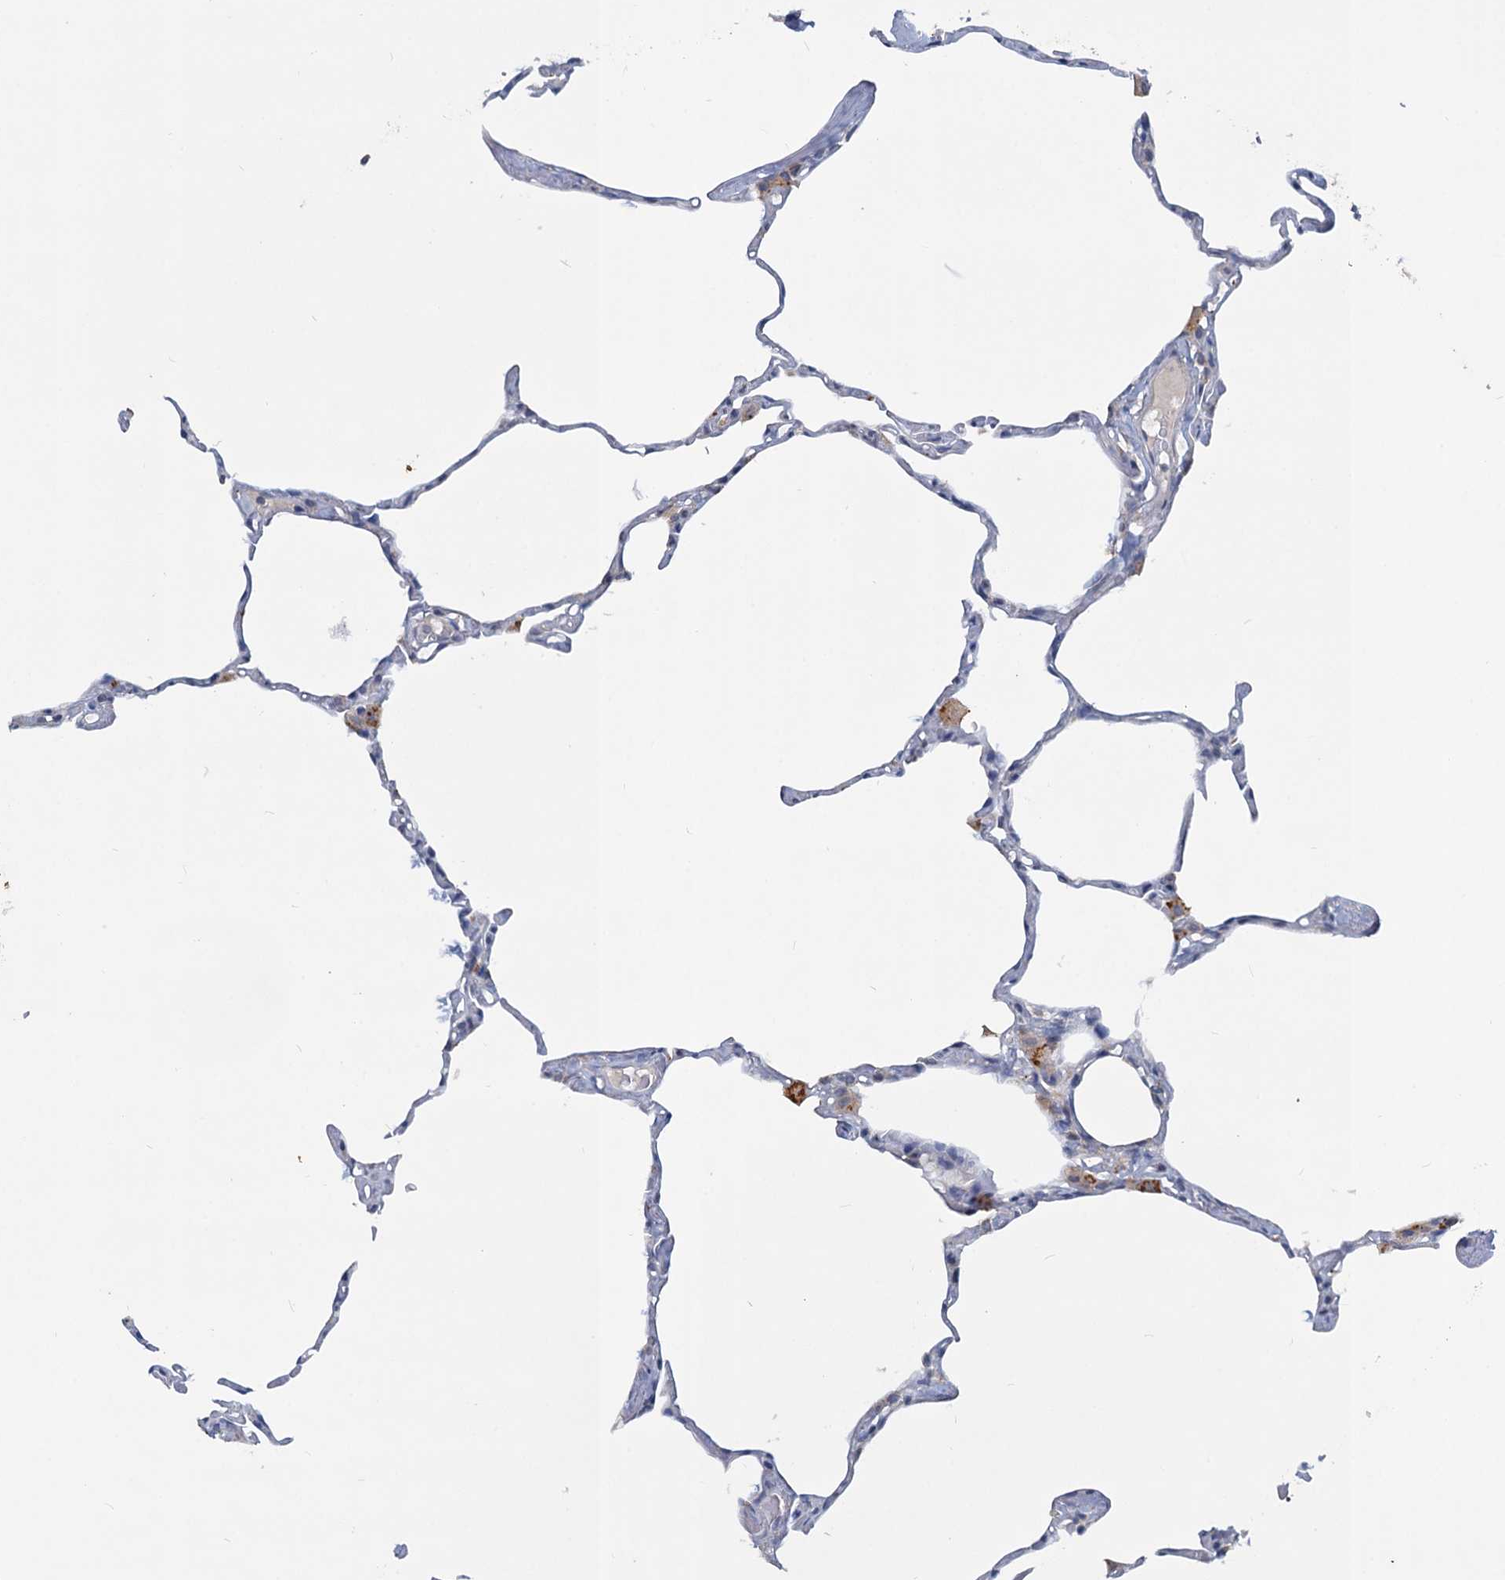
{"staining": {"intensity": "negative", "quantity": "none", "location": "none"}, "tissue": "lung", "cell_type": "Alveolar cells", "image_type": "normal", "snomed": [{"axis": "morphology", "description": "Normal tissue, NOS"}, {"axis": "topography", "description": "Lung"}], "caption": "Immunohistochemical staining of normal lung demonstrates no significant positivity in alveolar cells.", "gene": "SLC2A7", "patient": {"sex": "male", "age": 65}}